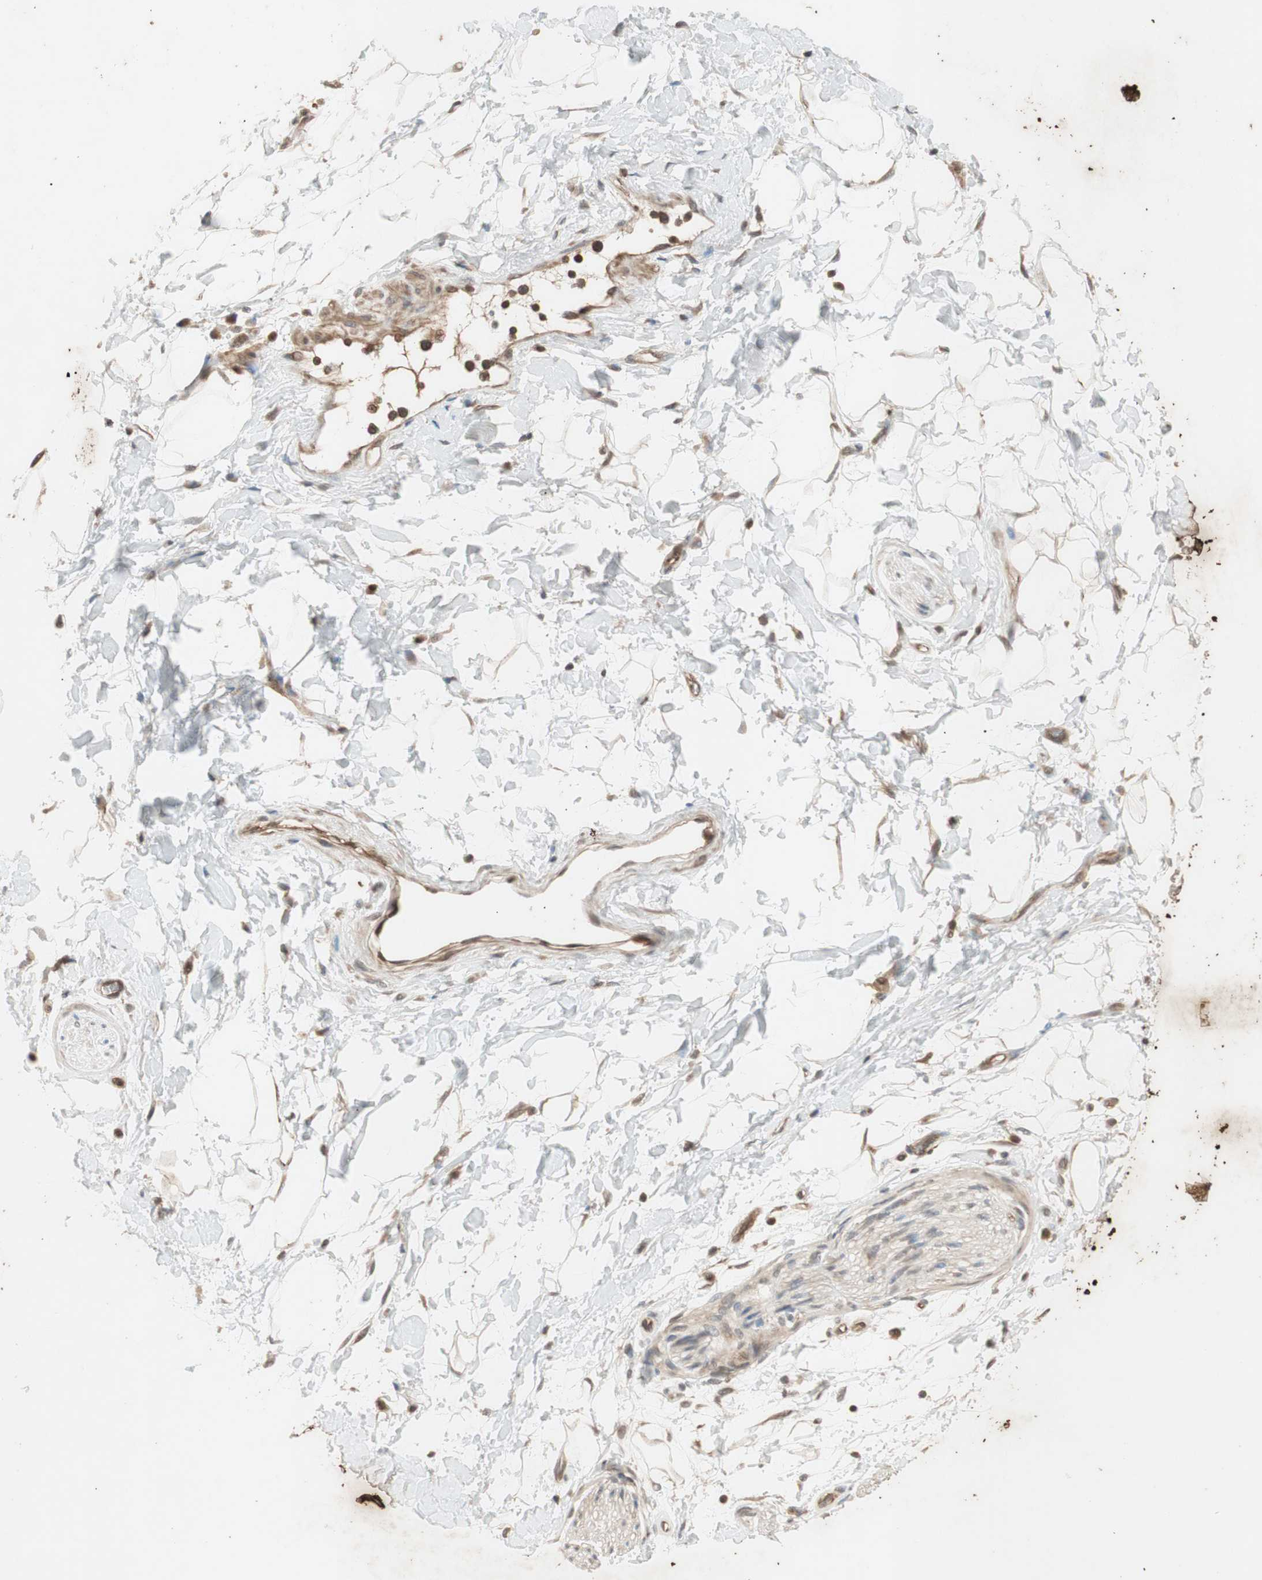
{"staining": {"intensity": "negative", "quantity": "none", "location": "none"}, "tissue": "adipose tissue", "cell_type": "Adipocytes", "image_type": "normal", "snomed": [{"axis": "morphology", "description": "Normal tissue, NOS"}, {"axis": "topography", "description": "Soft tissue"}], "caption": "Adipocytes show no significant protein staining in normal adipose tissue.", "gene": "EPHA8", "patient": {"sex": "male", "age": 72}}